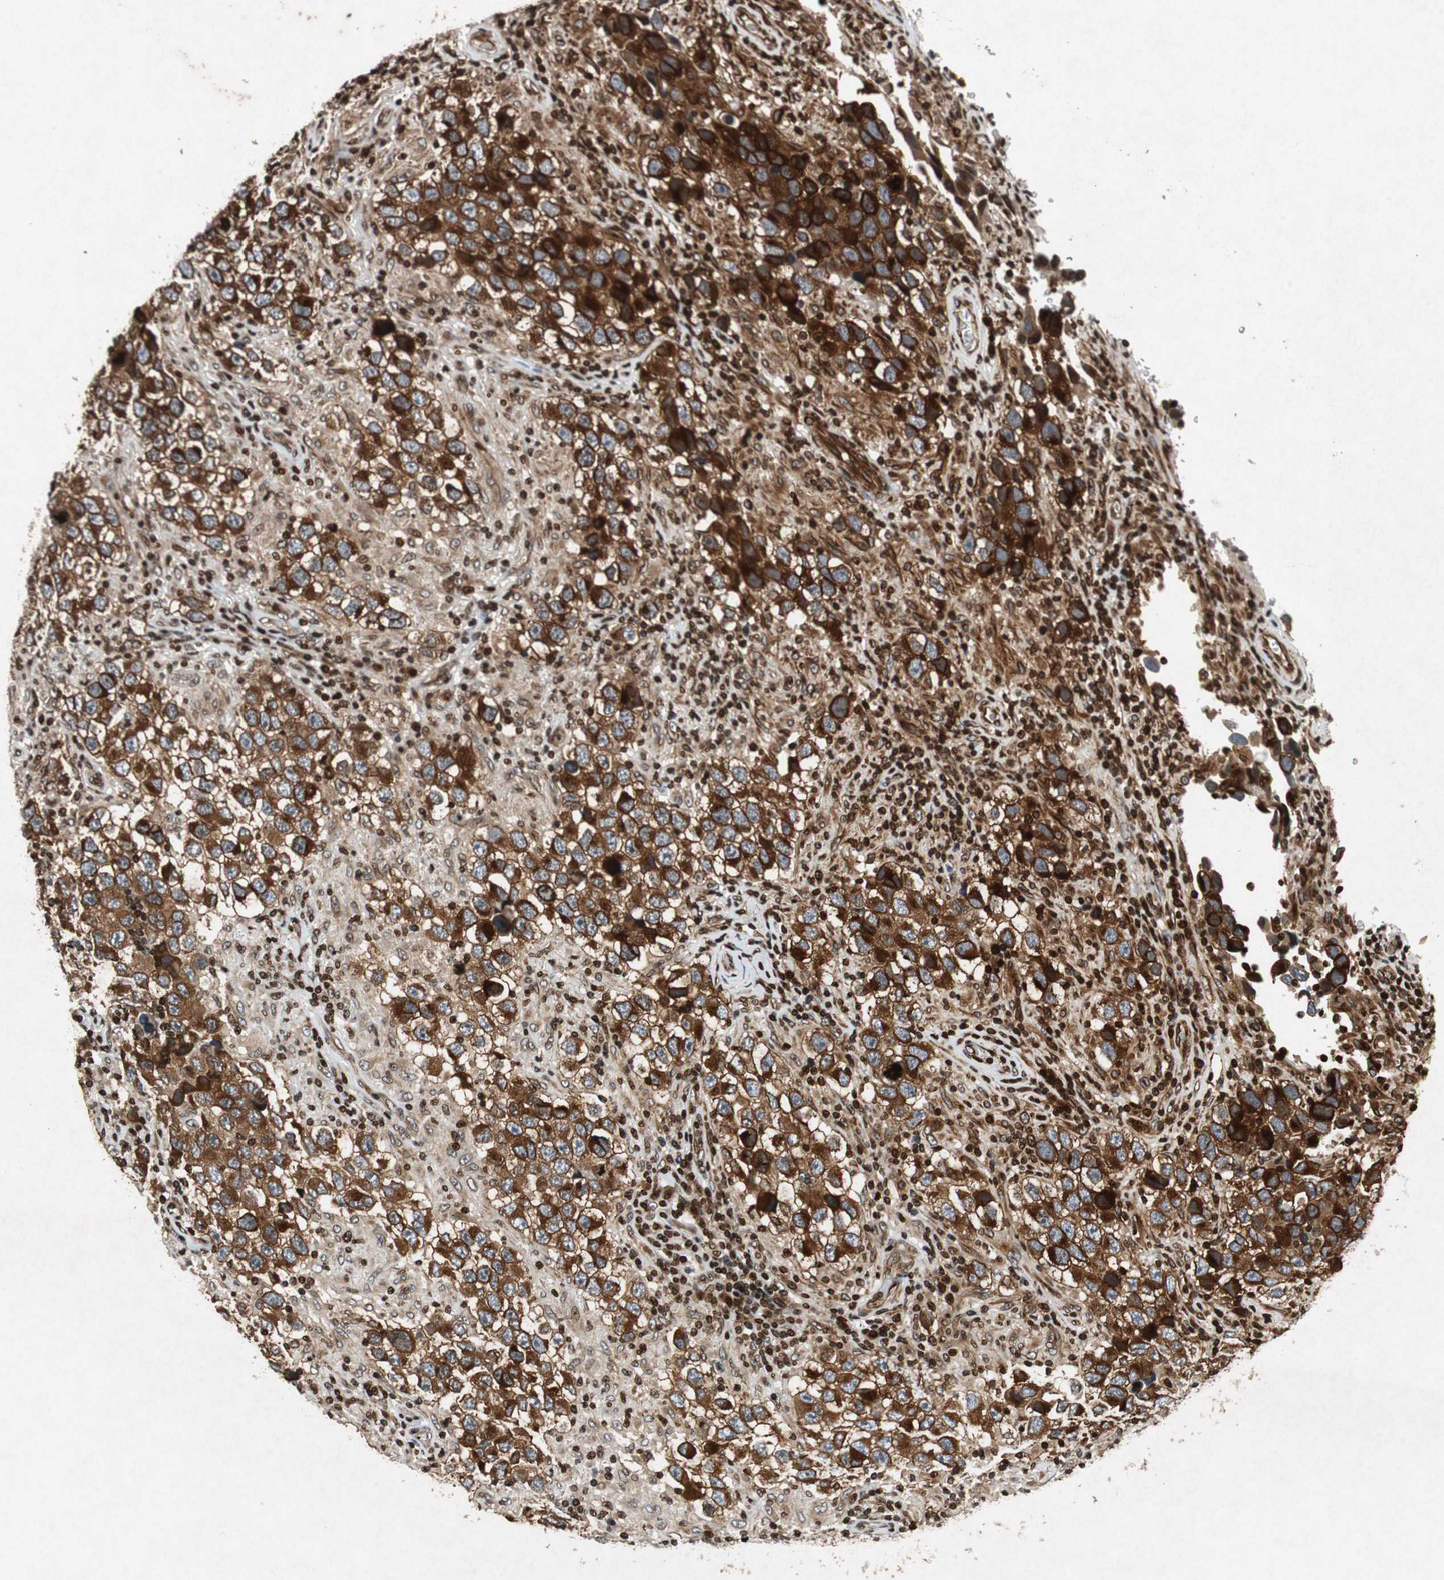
{"staining": {"intensity": "strong", "quantity": ">75%", "location": "cytoplasmic/membranous"}, "tissue": "testis cancer", "cell_type": "Tumor cells", "image_type": "cancer", "snomed": [{"axis": "morphology", "description": "Carcinoma, Embryonal, NOS"}, {"axis": "topography", "description": "Testis"}], "caption": "Protein expression analysis of testis embryonal carcinoma reveals strong cytoplasmic/membranous expression in approximately >75% of tumor cells. (Brightfield microscopy of DAB IHC at high magnification).", "gene": "TUBA4A", "patient": {"sex": "male", "age": 21}}